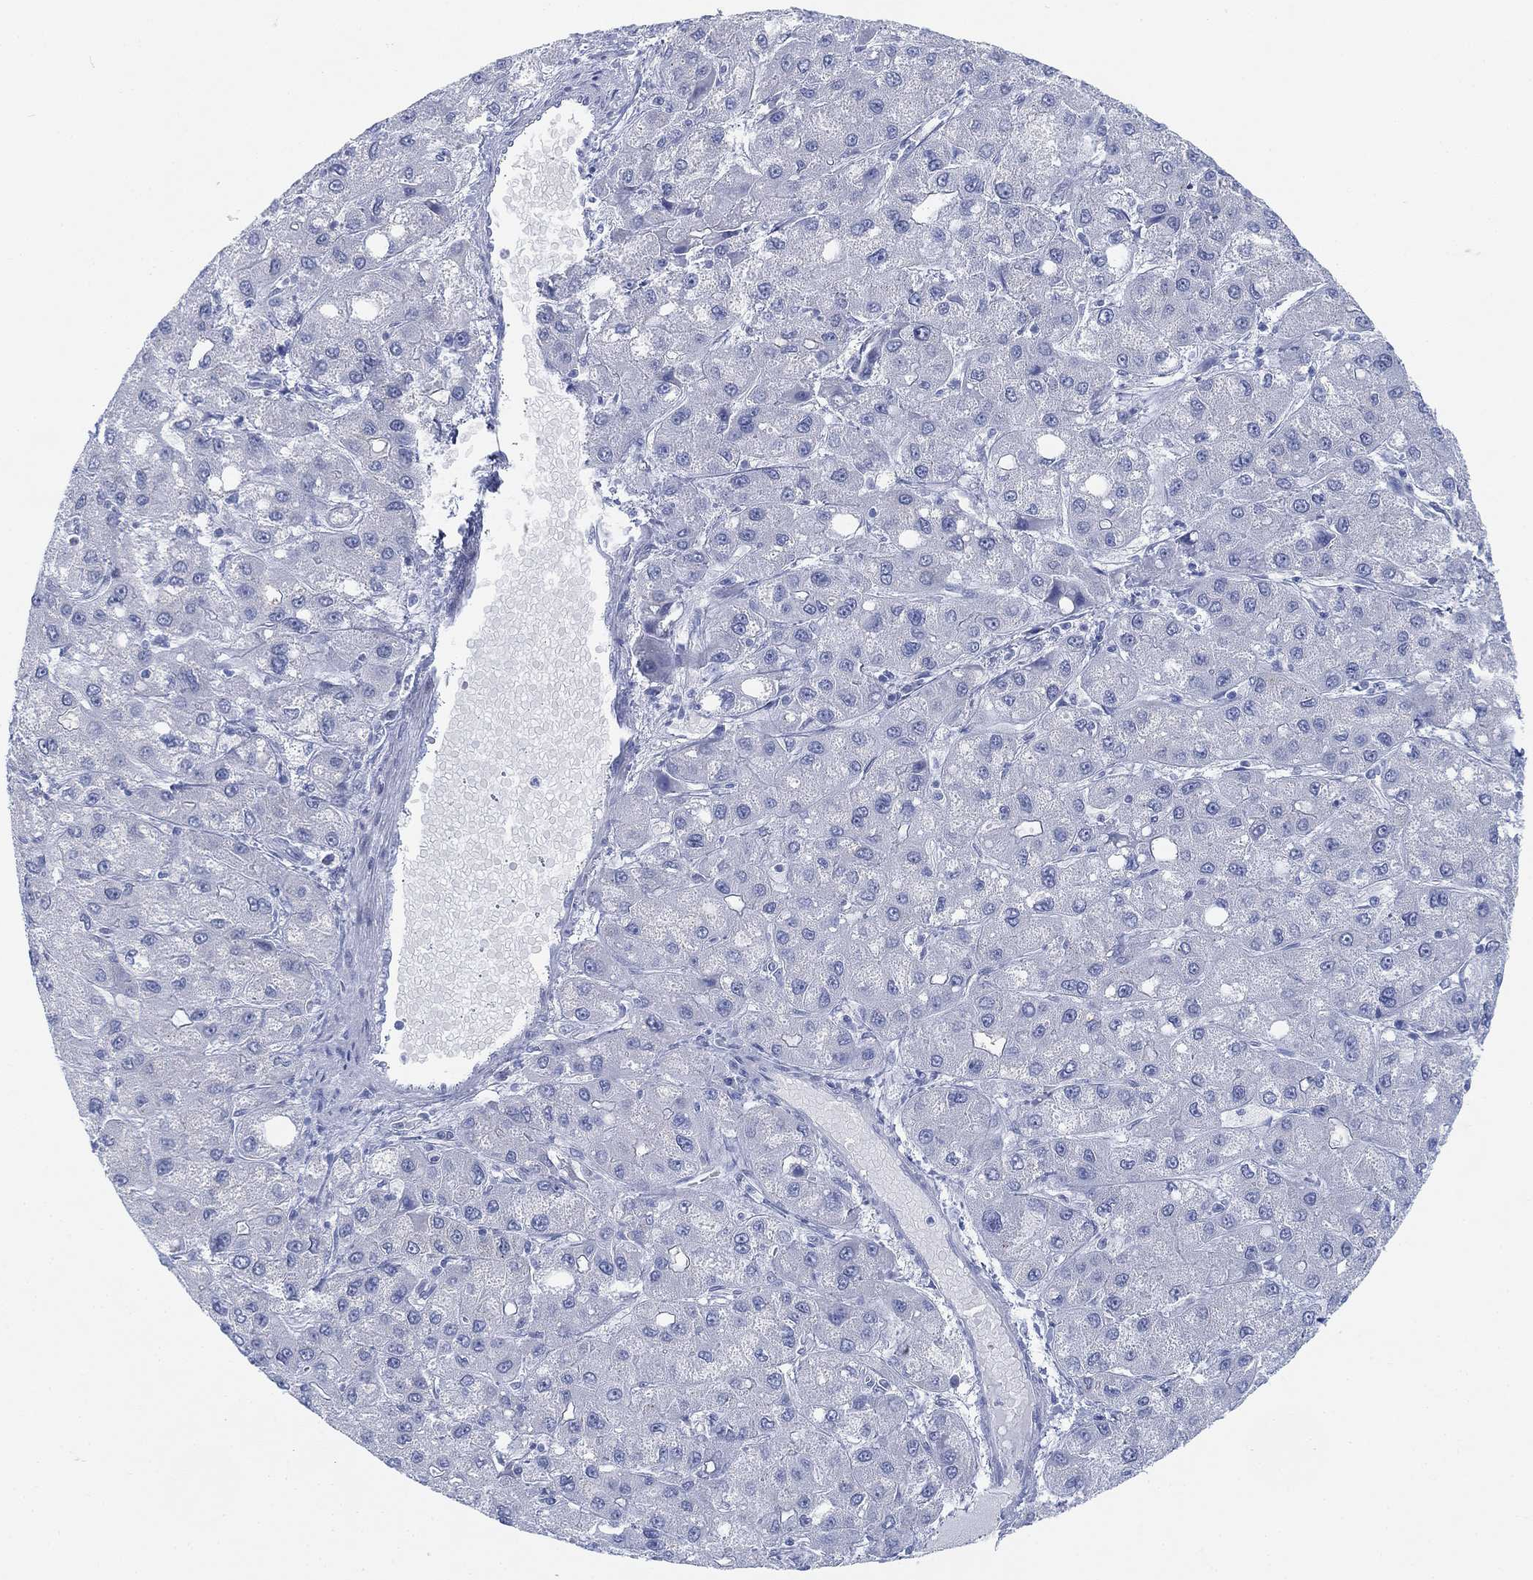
{"staining": {"intensity": "negative", "quantity": "none", "location": "none"}, "tissue": "liver cancer", "cell_type": "Tumor cells", "image_type": "cancer", "snomed": [{"axis": "morphology", "description": "Carcinoma, Hepatocellular, NOS"}, {"axis": "topography", "description": "Liver"}], "caption": "Immunohistochemical staining of human hepatocellular carcinoma (liver) reveals no significant positivity in tumor cells.", "gene": "GCNA", "patient": {"sex": "male", "age": 73}}